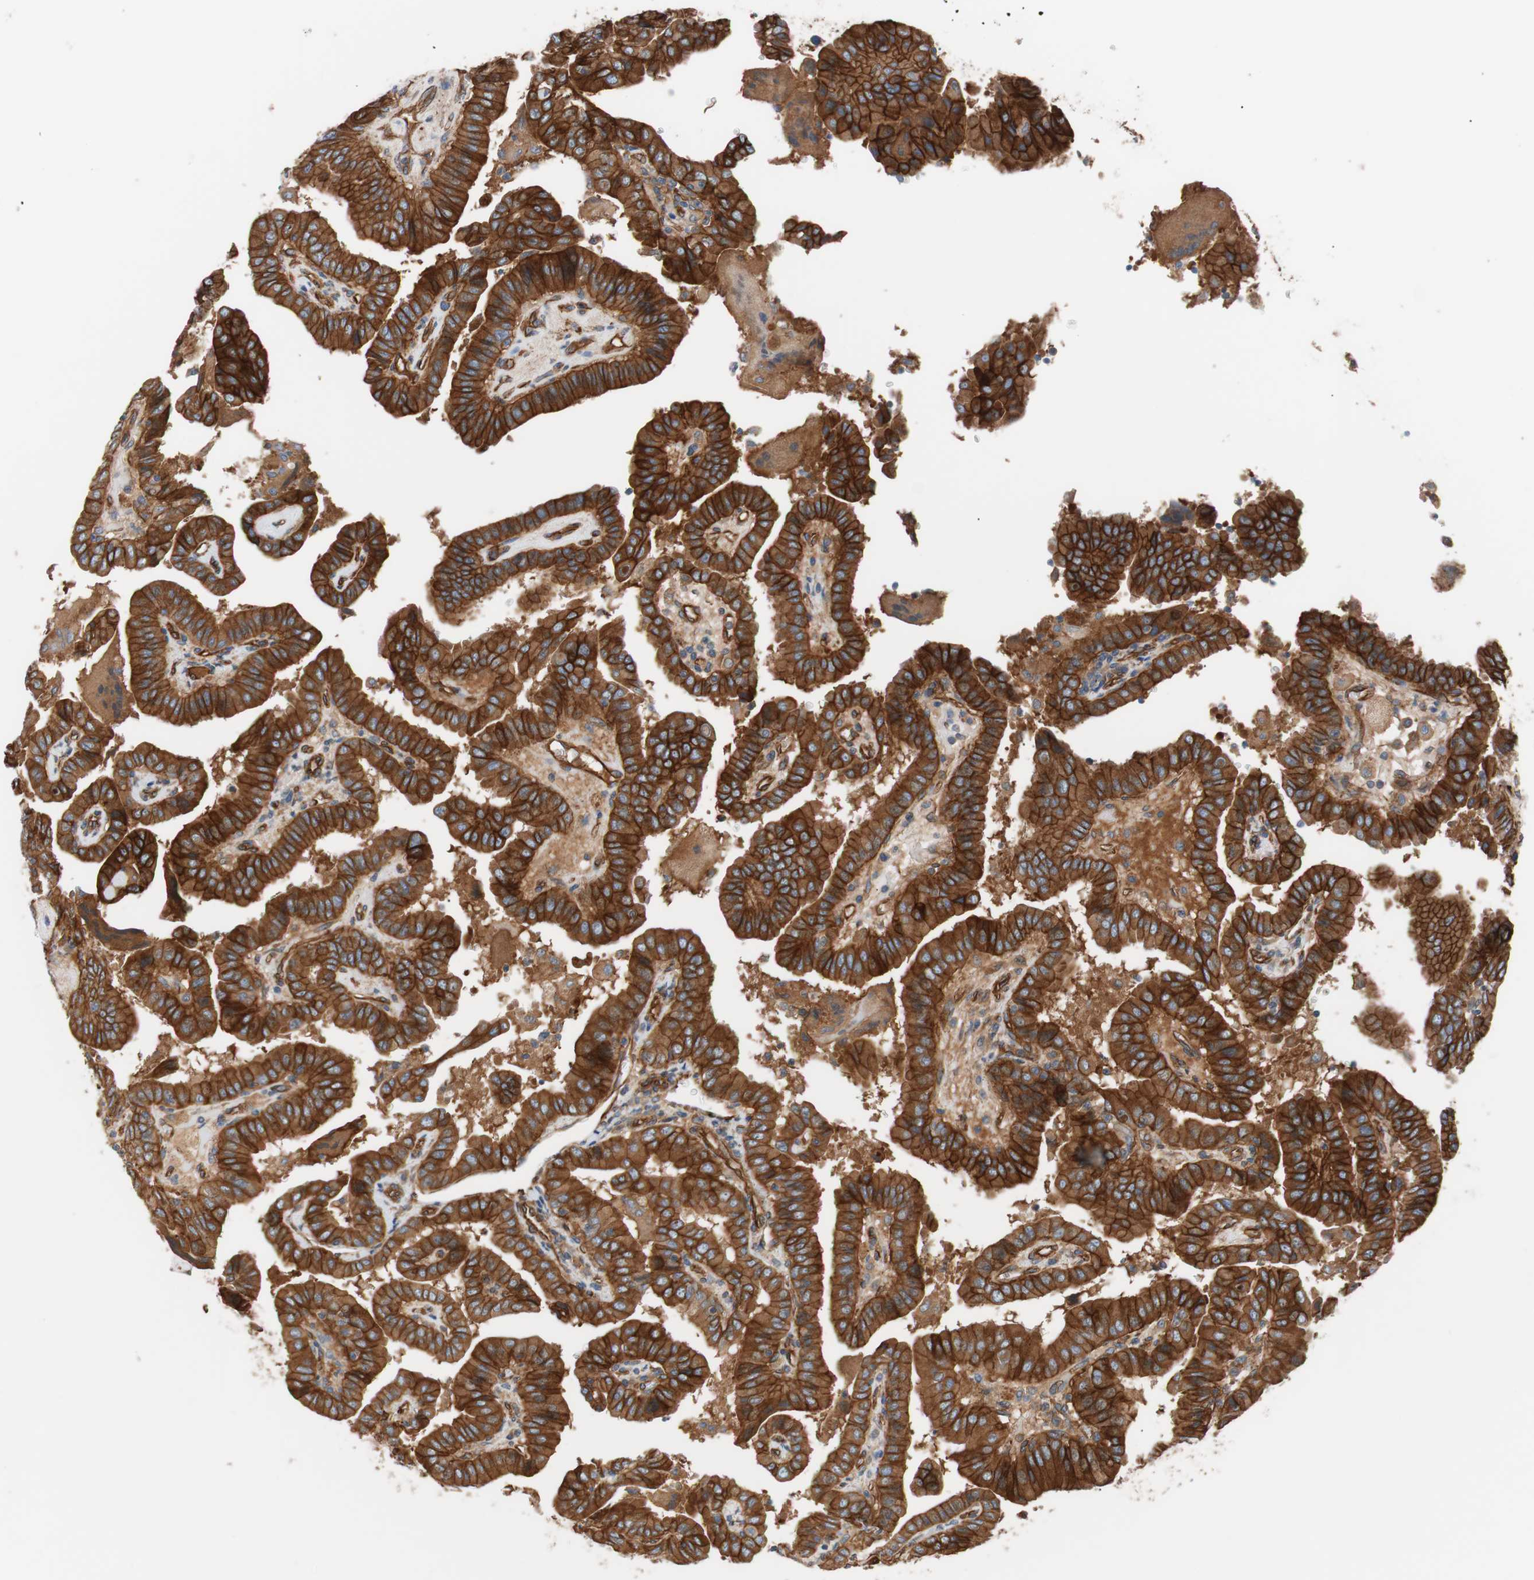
{"staining": {"intensity": "strong", "quantity": ">75%", "location": "cytoplasmic/membranous"}, "tissue": "thyroid cancer", "cell_type": "Tumor cells", "image_type": "cancer", "snomed": [{"axis": "morphology", "description": "Papillary adenocarcinoma, NOS"}, {"axis": "topography", "description": "Thyroid gland"}], "caption": "Protein analysis of papillary adenocarcinoma (thyroid) tissue shows strong cytoplasmic/membranous positivity in approximately >75% of tumor cells.", "gene": "SPINT1", "patient": {"sex": "male", "age": 33}}